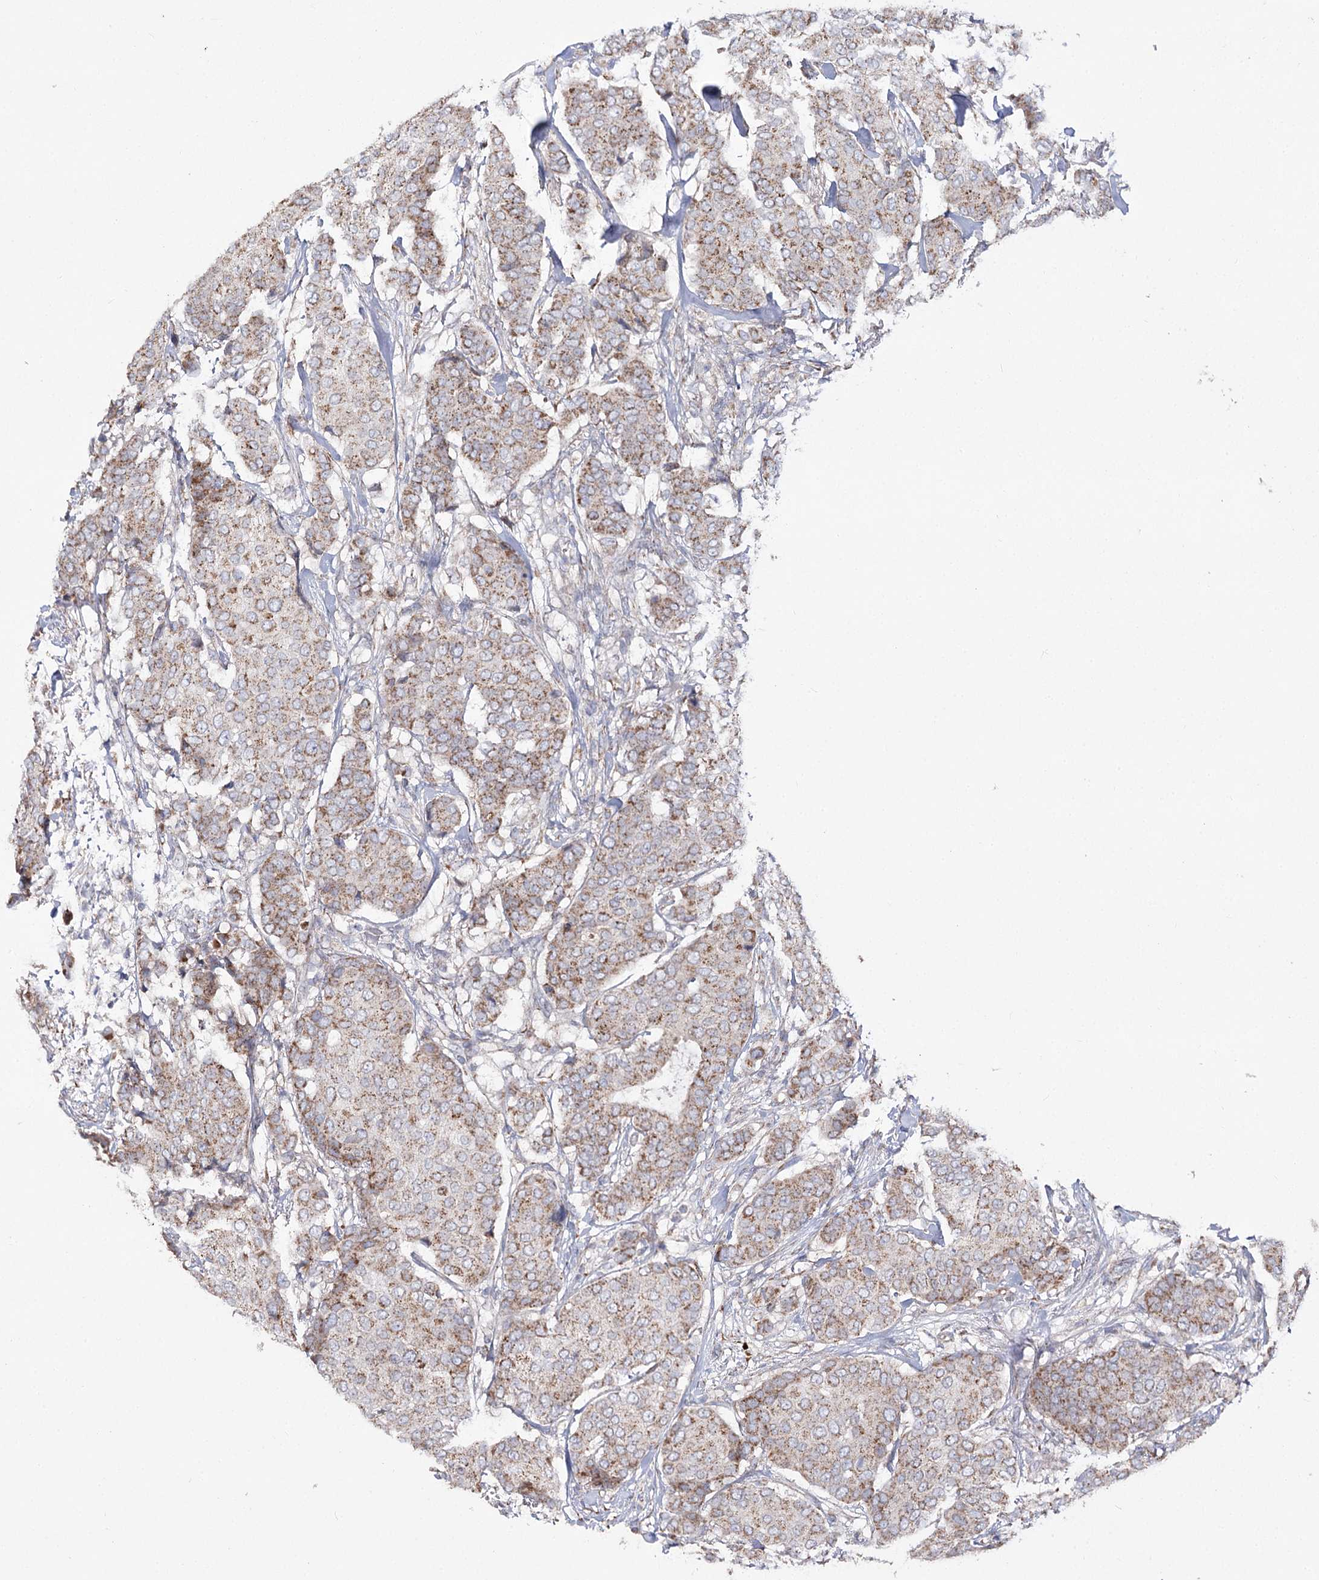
{"staining": {"intensity": "moderate", "quantity": ">75%", "location": "cytoplasmic/membranous"}, "tissue": "breast cancer", "cell_type": "Tumor cells", "image_type": "cancer", "snomed": [{"axis": "morphology", "description": "Duct carcinoma"}, {"axis": "topography", "description": "Breast"}], "caption": "Protein staining shows moderate cytoplasmic/membranous positivity in approximately >75% of tumor cells in invasive ductal carcinoma (breast).", "gene": "NADK2", "patient": {"sex": "female", "age": 75}}